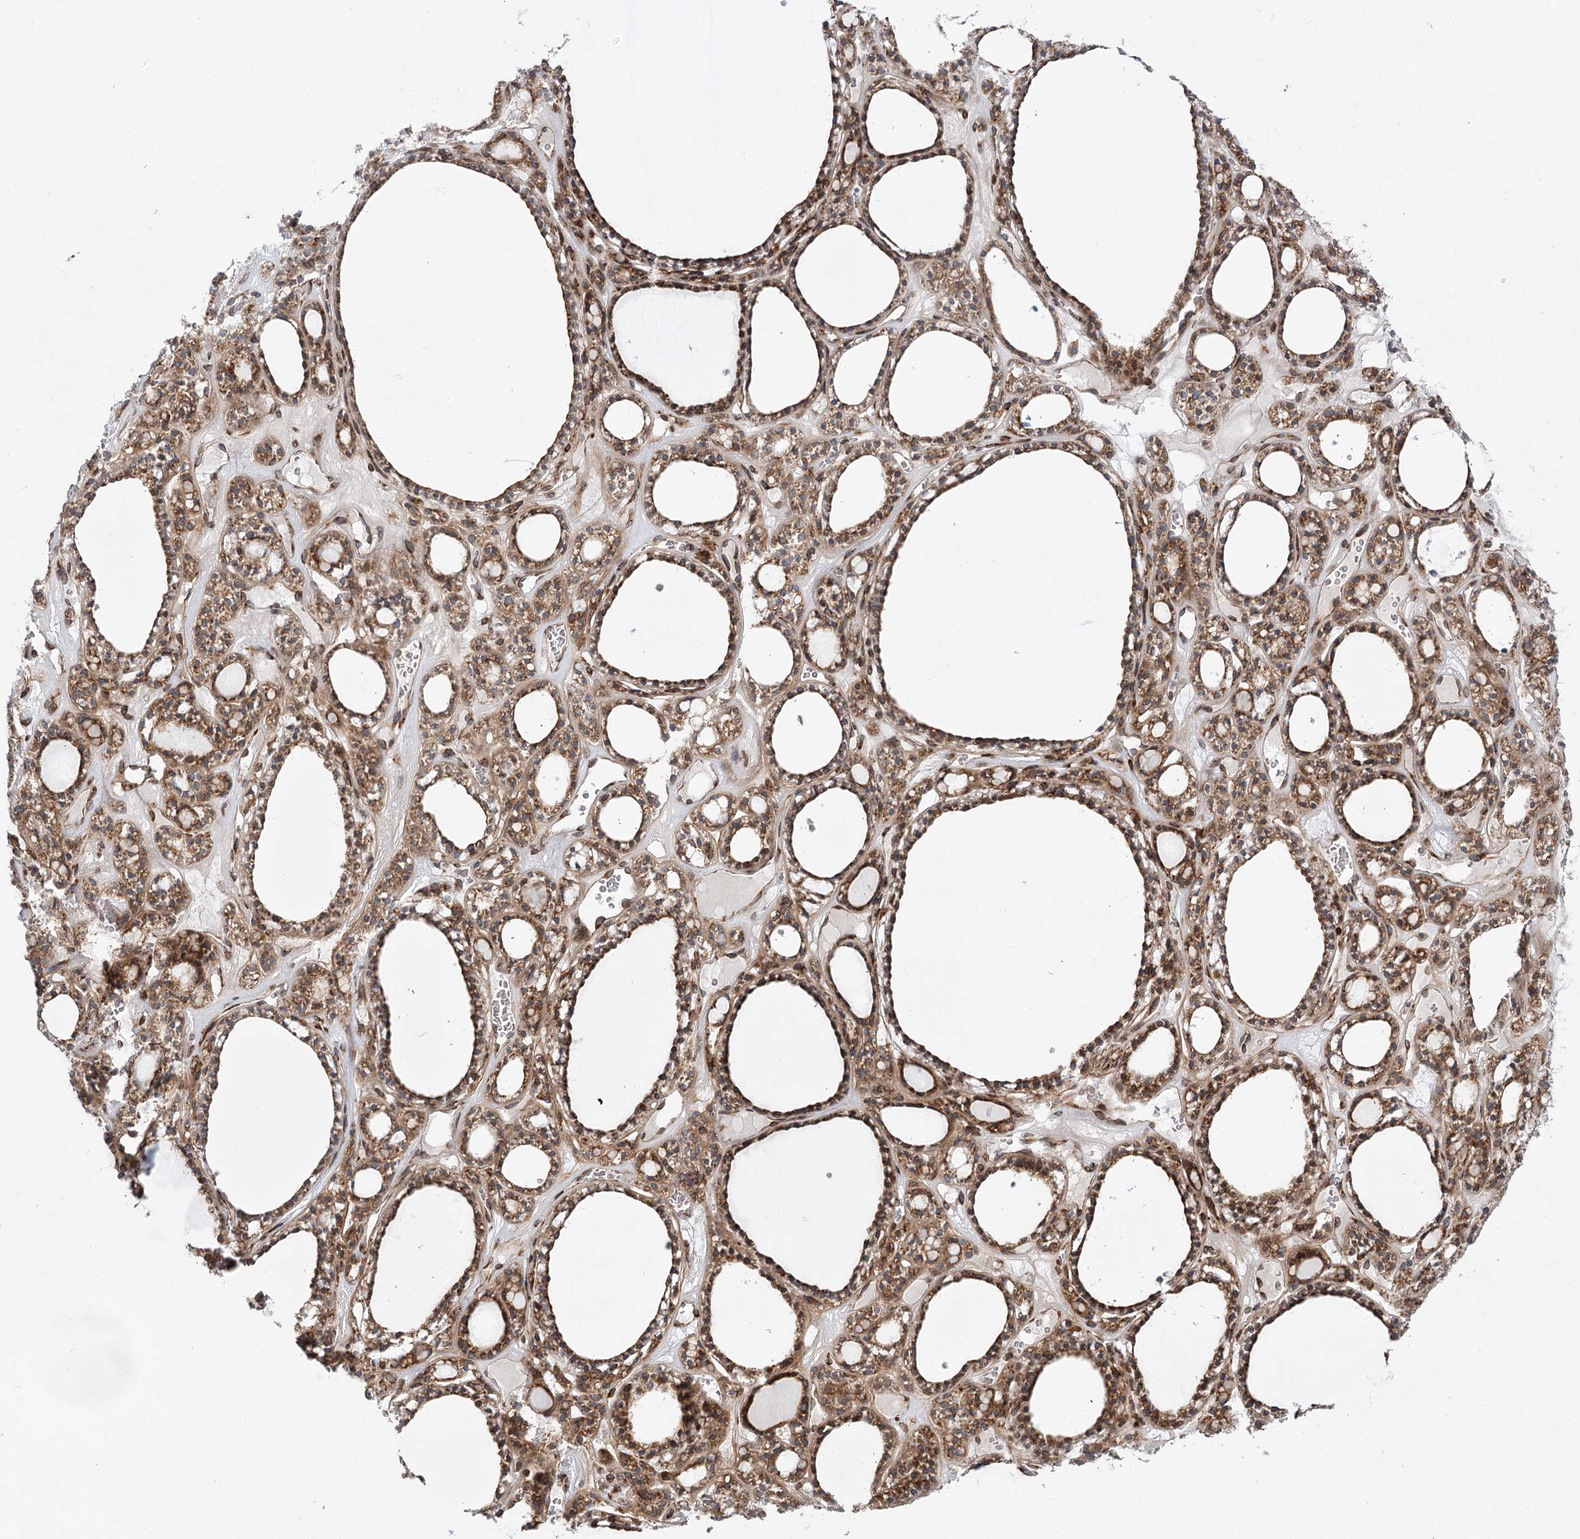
{"staining": {"intensity": "moderate", "quantity": ">75%", "location": "cytoplasmic/membranous"}, "tissue": "thyroid gland", "cell_type": "Glandular cells", "image_type": "normal", "snomed": [{"axis": "morphology", "description": "Normal tissue, NOS"}, {"axis": "topography", "description": "Thyroid gland"}], "caption": "The micrograph exhibits a brown stain indicating the presence of a protein in the cytoplasmic/membranous of glandular cells in thyroid gland. Using DAB (3,3'-diaminobenzidine) (brown) and hematoxylin (blue) stains, captured at high magnification using brightfield microscopy.", "gene": "VWA2", "patient": {"sex": "female", "age": 28}}